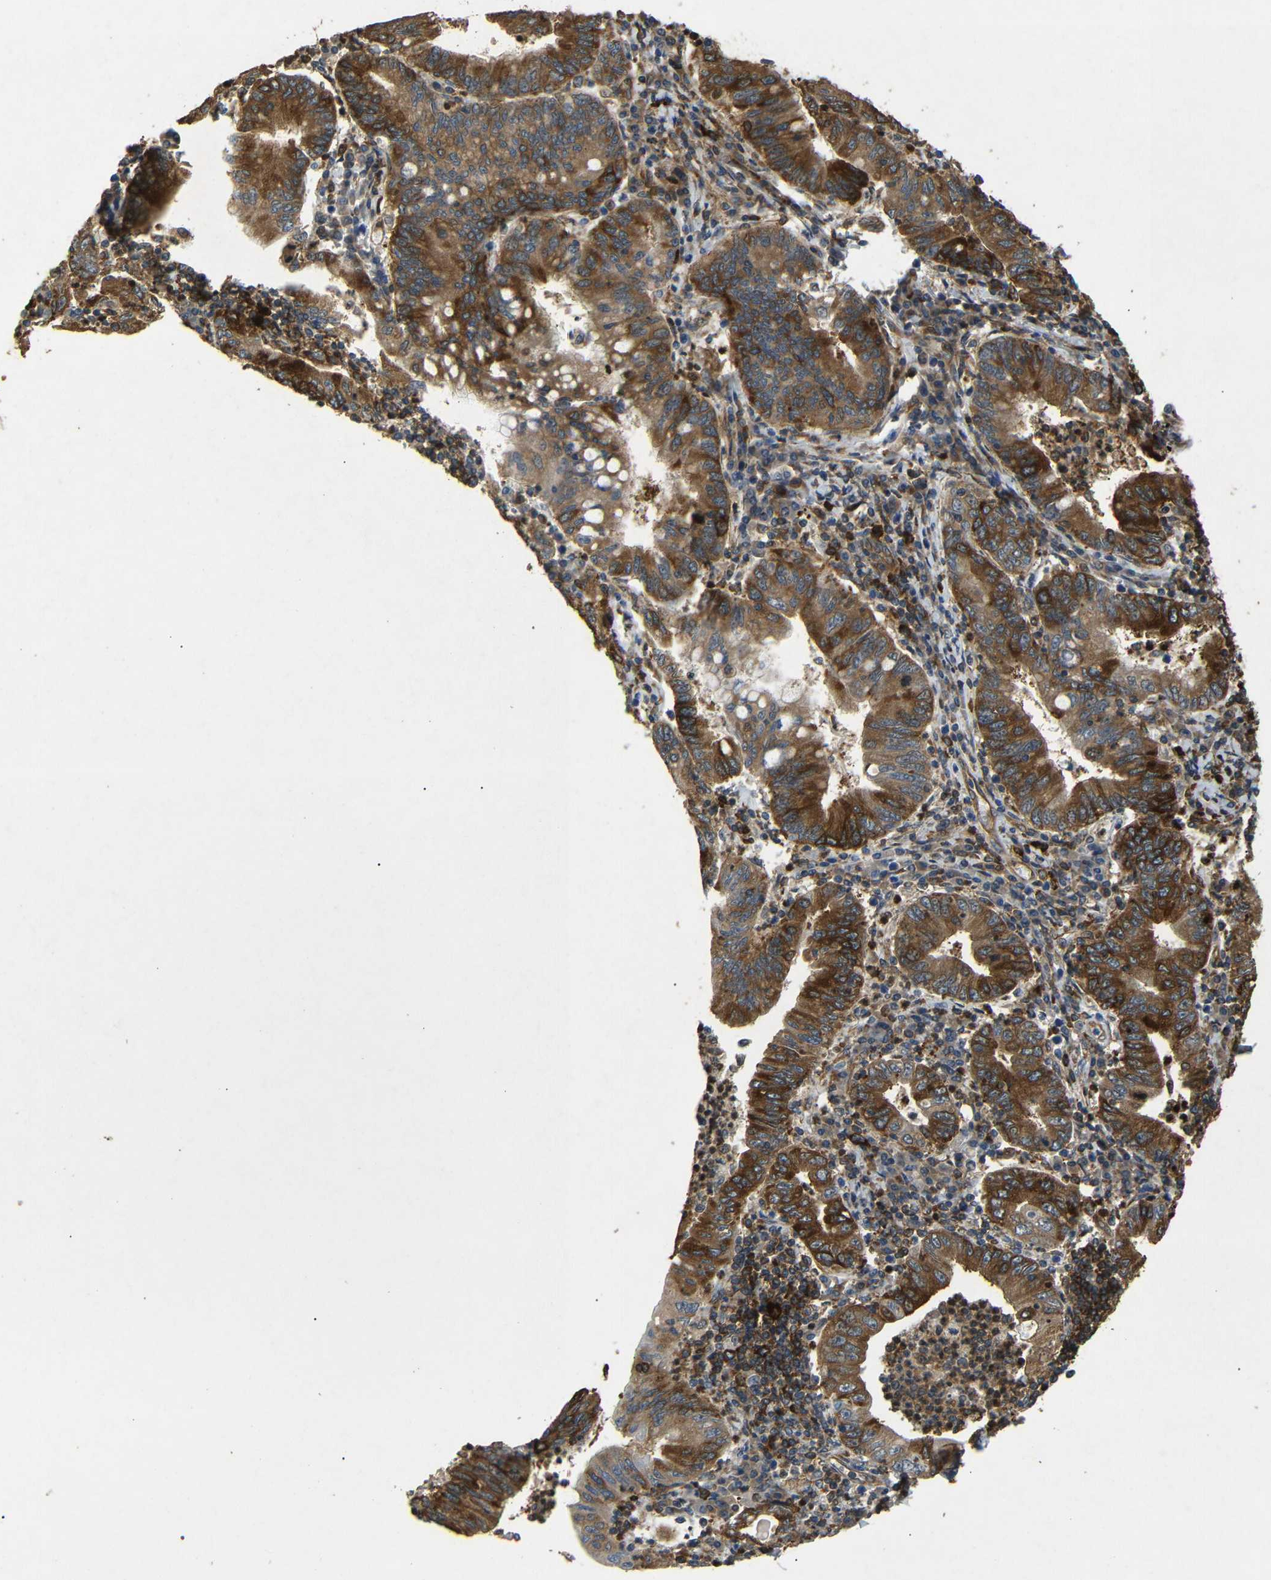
{"staining": {"intensity": "strong", "quantity": ">75%", "location": "cytoplasmic/membranous"}, "tissue": "stomach cancer", "cell_type": "Tumor cells", "image_type": "cancer", "snomed": [{"axis": "morphology", "description": "Normal tissue, NOS"}, {"axis": "morphology", "description": "Adenocarcinoma, NOS"}, {"axis": "topography", "description": "Esophagus"}, {"axis": "topography", "description": "Stomach, upper"}, {"axis": "topography", "description": "Peripheral nerve tissue"}], "caption": "Stomach cancer stained for a protein (brown) displays strong cytoplasmic/membranous positive expression in approximately >75% of tumor cells.", "gene": "BTF3", "patient": {"sex": "male", "age": 62}}